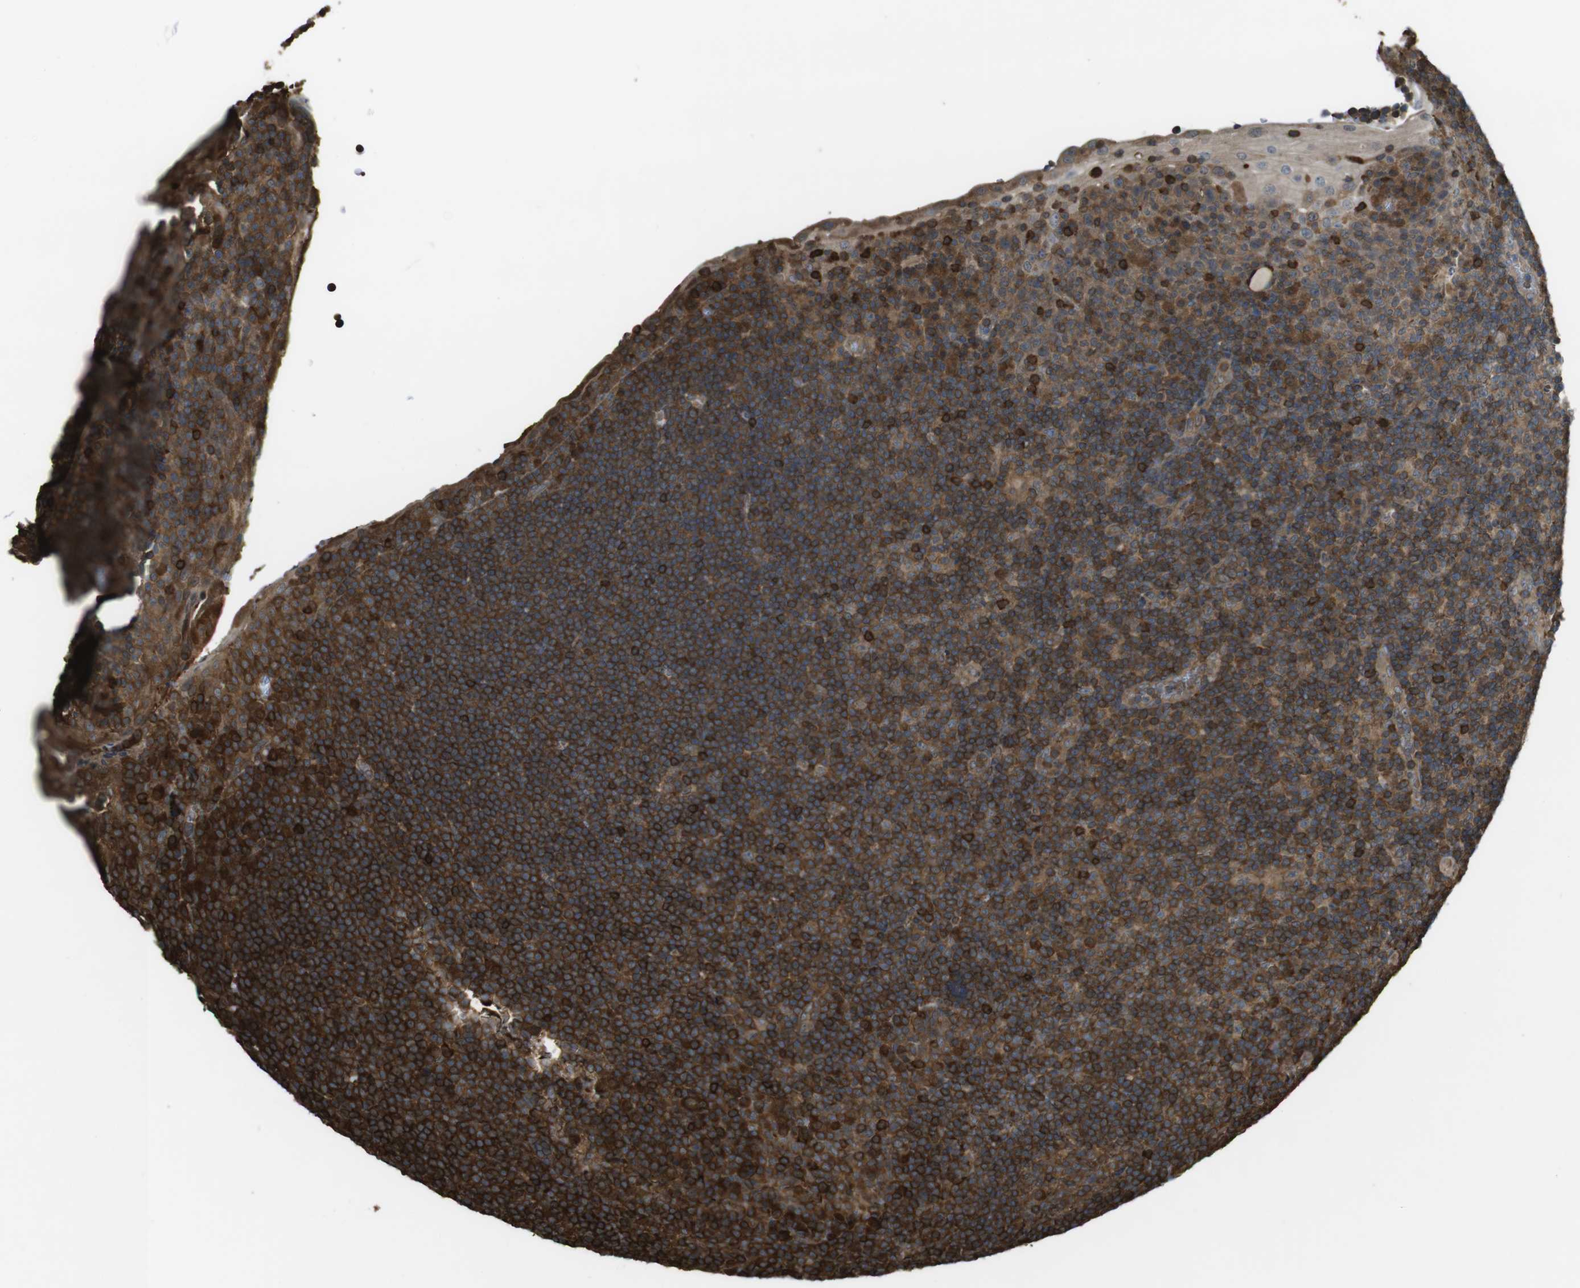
{"staining": {"intensity": "strong", "quantity": ">75%", "location": "cytoplasmic/membranous"}, "tissue": "tonsil", "cell_type": "Germinal center cells", "image_type": "normal", "snomed": [{"axis": "morphology", "description": "Normal tissue, NOS"}, {"axis": "topography", "description": "Tonsil"}], "caption": "High-power microscopy captured an IHC micrograph of unremarkable tonsil, revealing strong cytoplasmic/membranous staining in approximately >75% of germinal center cells.", "gene": "ARHGDIA", "patient": {"sex": "male", "age": 37}}